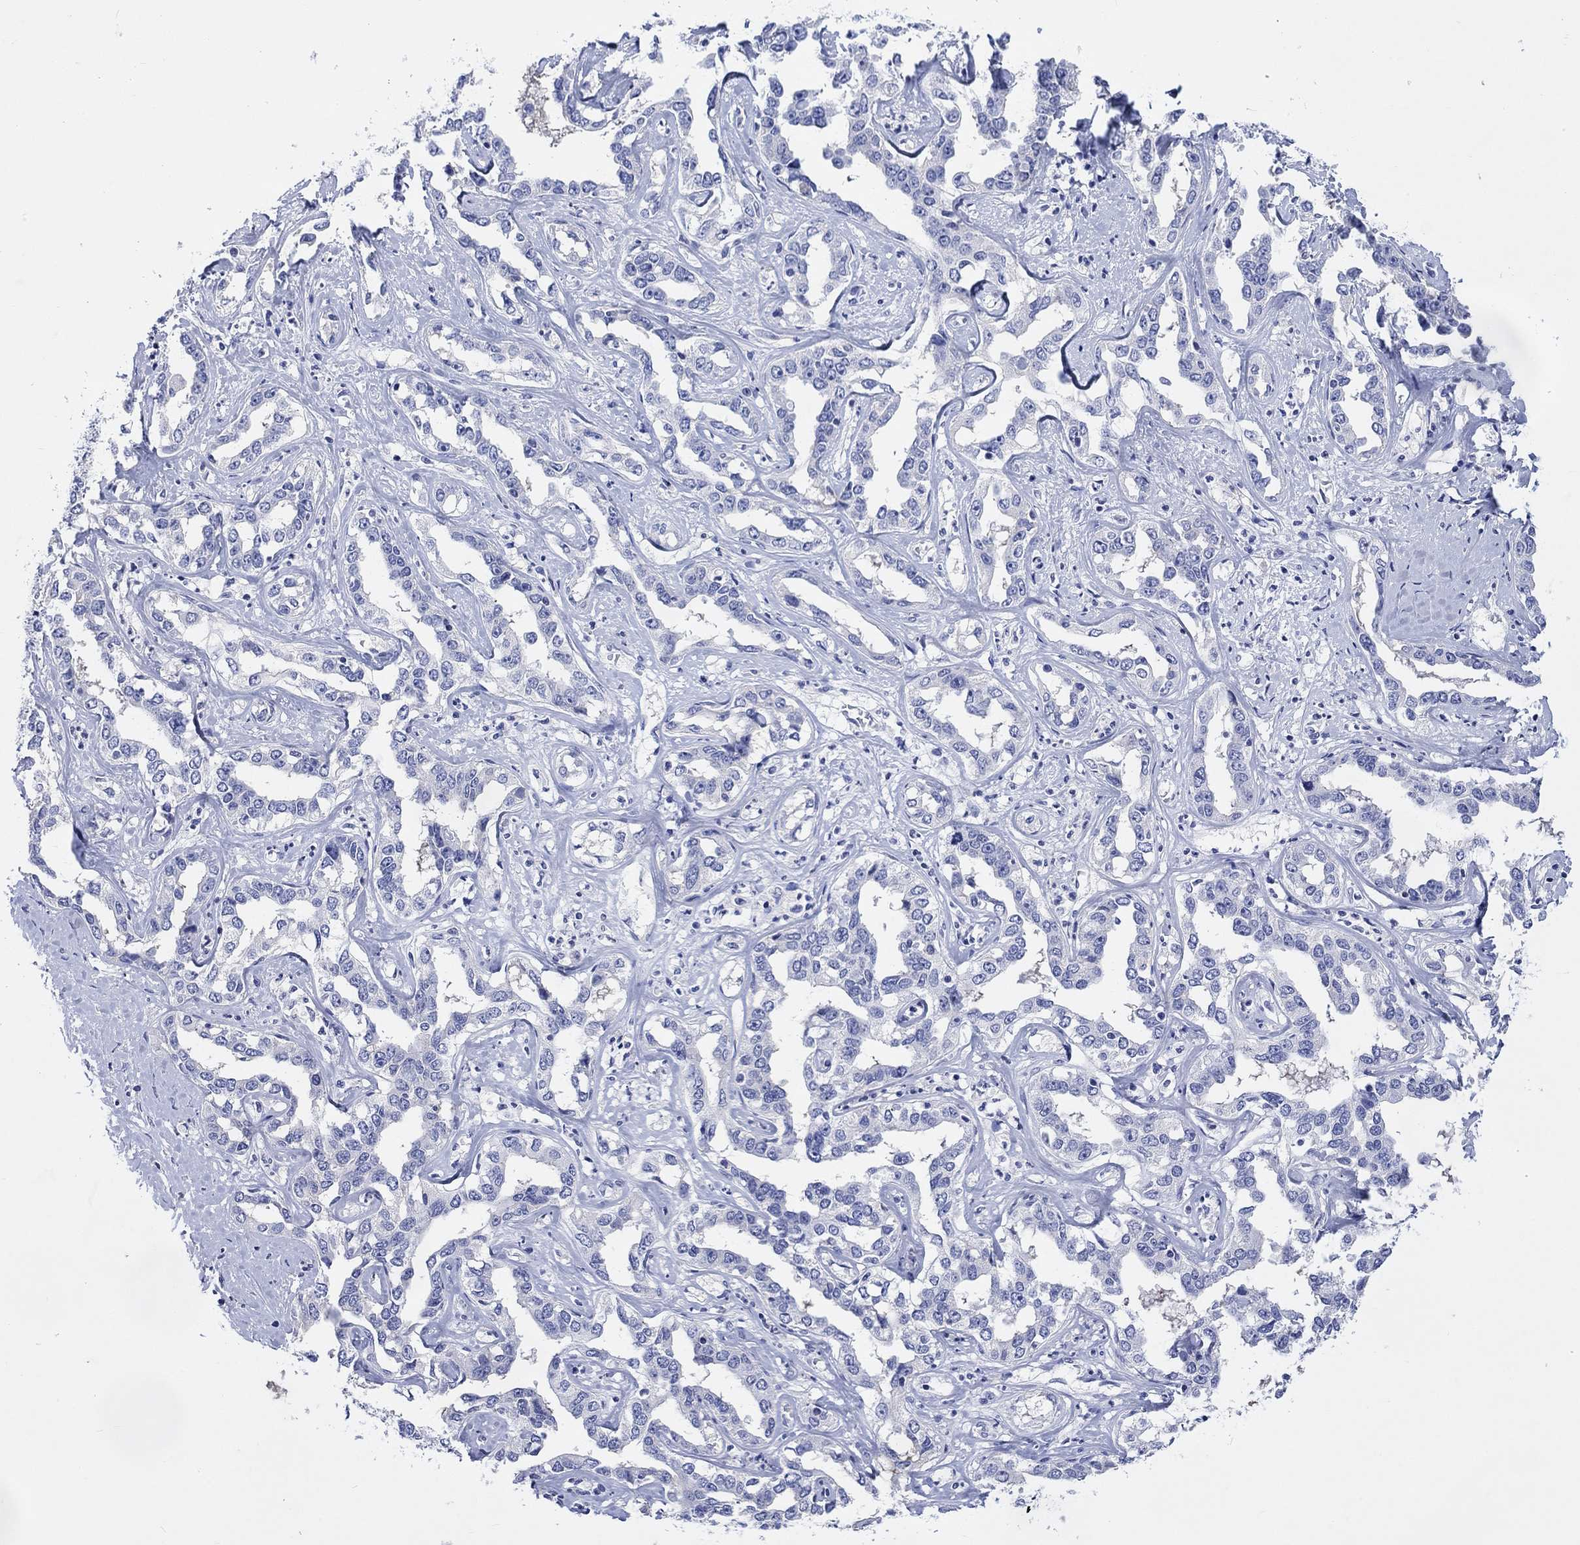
{"staining": {"intensity": "negative", "quantity": "none", "location": "none"}, "tissue": "liver cancer", "cell_type": "Tumor cells", "image_type": "cancer", "snomed": [{"axis": "morphology", "description": "Cholangiocarcinoma"}, {"axis": "topography", "description": "Liver"}], "caption": "IHC photomicrograph of liver cholangiocarcinoma stained for a protein (brown), which shows no expression in tumor cells.", "gene": "TOMM20L", "patient": {"sex": "male", "age": 59}}